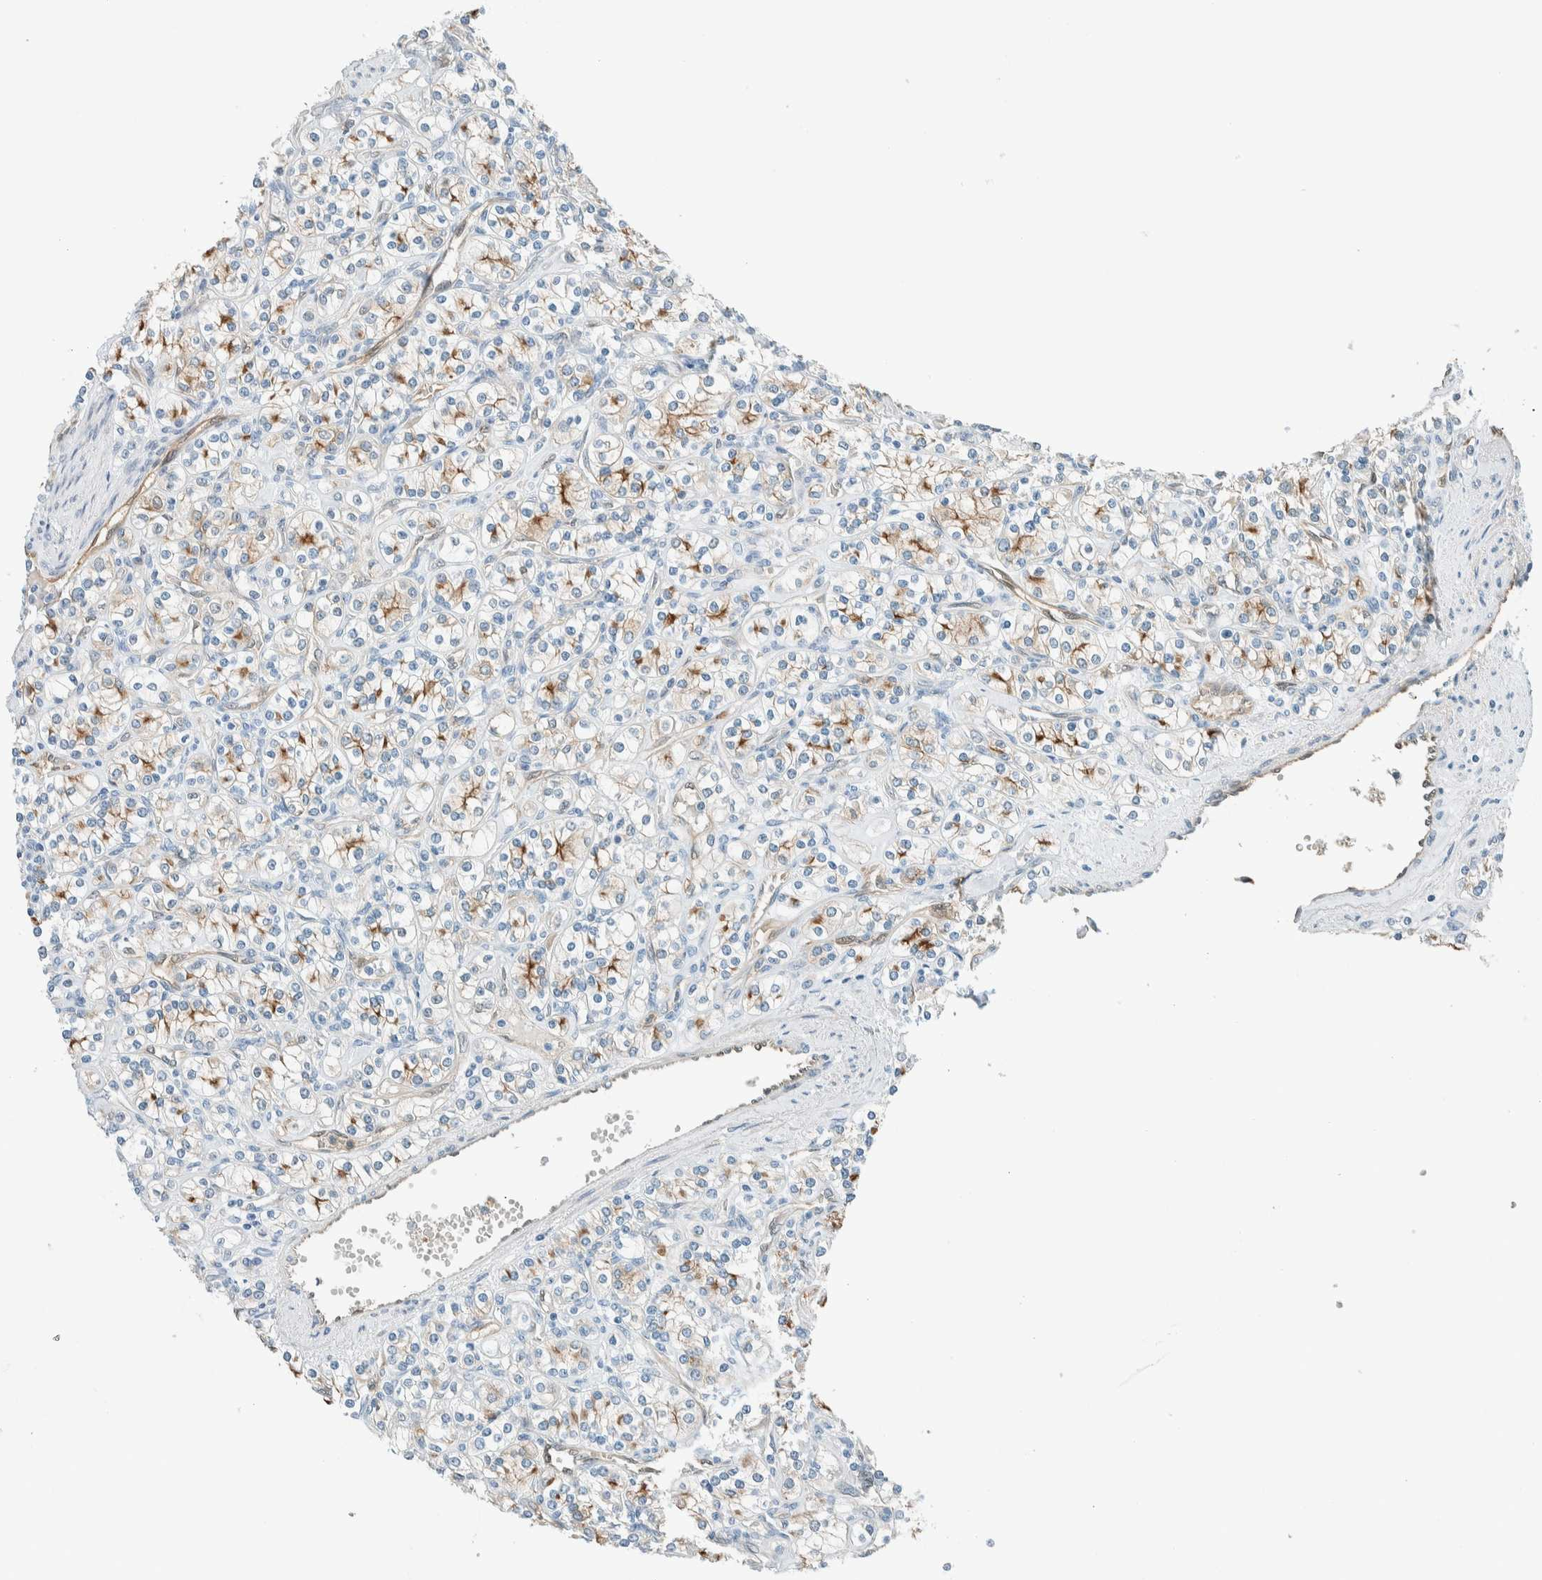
{"staining": {"intensity": "moderate", "quantity": "<25%", "location": "cytoplasmic/membranous"}, "tissue": "renal cancer", "cell_type": "Tumor cells", "image_type": "cancer", "snomed": [{"axis": "morphology", "description": "Adenocarcinoma, NOS"}, {"axis": "topography", "description": "Kidney"}], "caption": "A photomicrograph showing moderate cytoplasmic/membranous staining in approximately <25% of tumor cells in adenocarcinoma (renal), as visualized by brown immunohistochemical staining.", "gene": "NXN", "patient": {"sex": "male", "age": 77}}